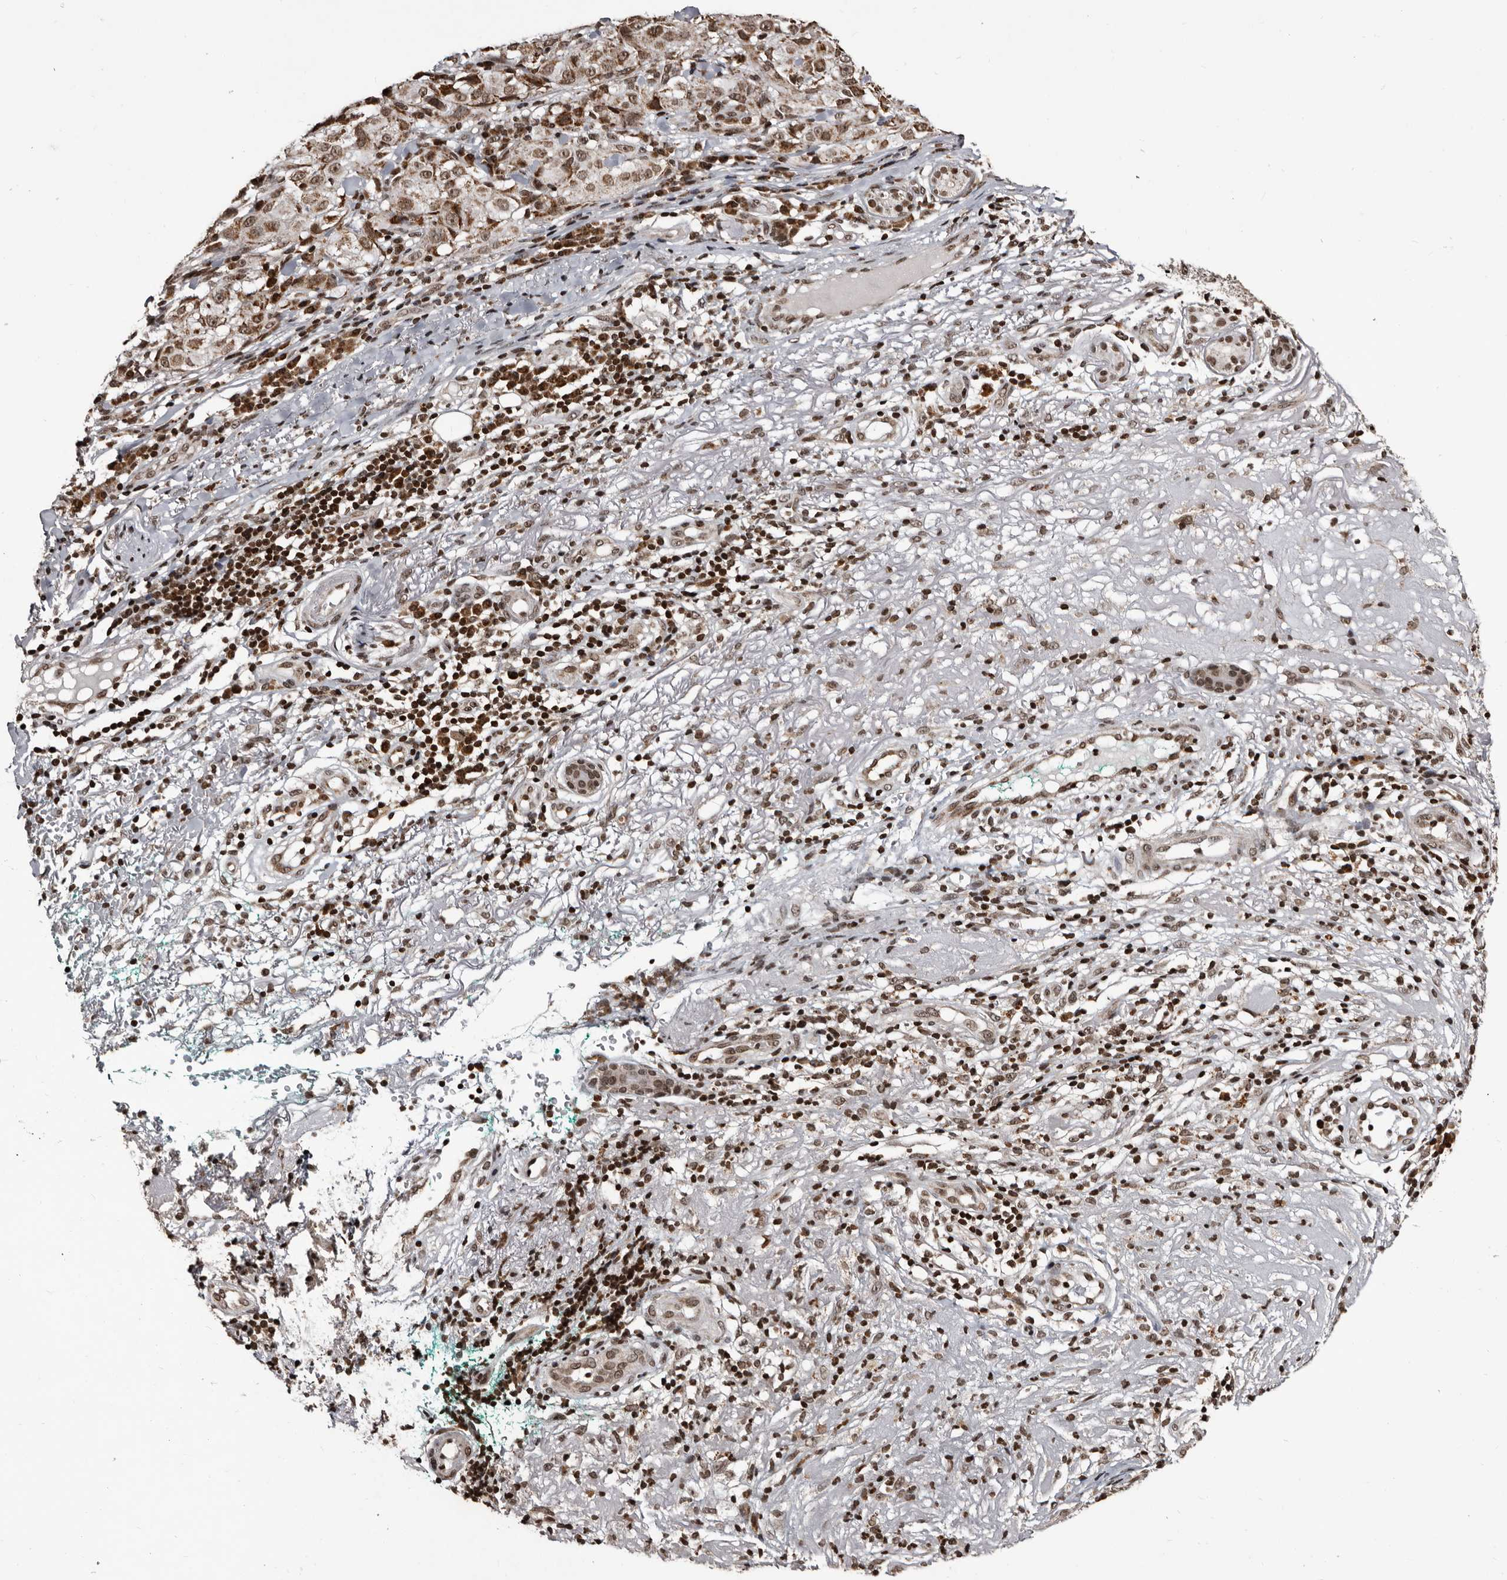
{"staining": {"intensity": "moderate", "quantity": ">75%", "location": "nuclear"}, "tissue": "melanoma", "cell_type": "Tumor cells", "image_type": "cancer", "snomed": [{"axis": "morphology", "description": "Necrosis, NOS"}, {"axis": "morphology", "description": "Malignant melanoma, NOS"}, {"axis": "topography", "description": "Skin"}], "caption": "Melanoma was stained to show a protein in brown. There is medium levels of moderate nuclear expression in approximately >75% of tumor cells.", "gene": "THUMPD1", "patient": {"sex": "female", "age": 87}}